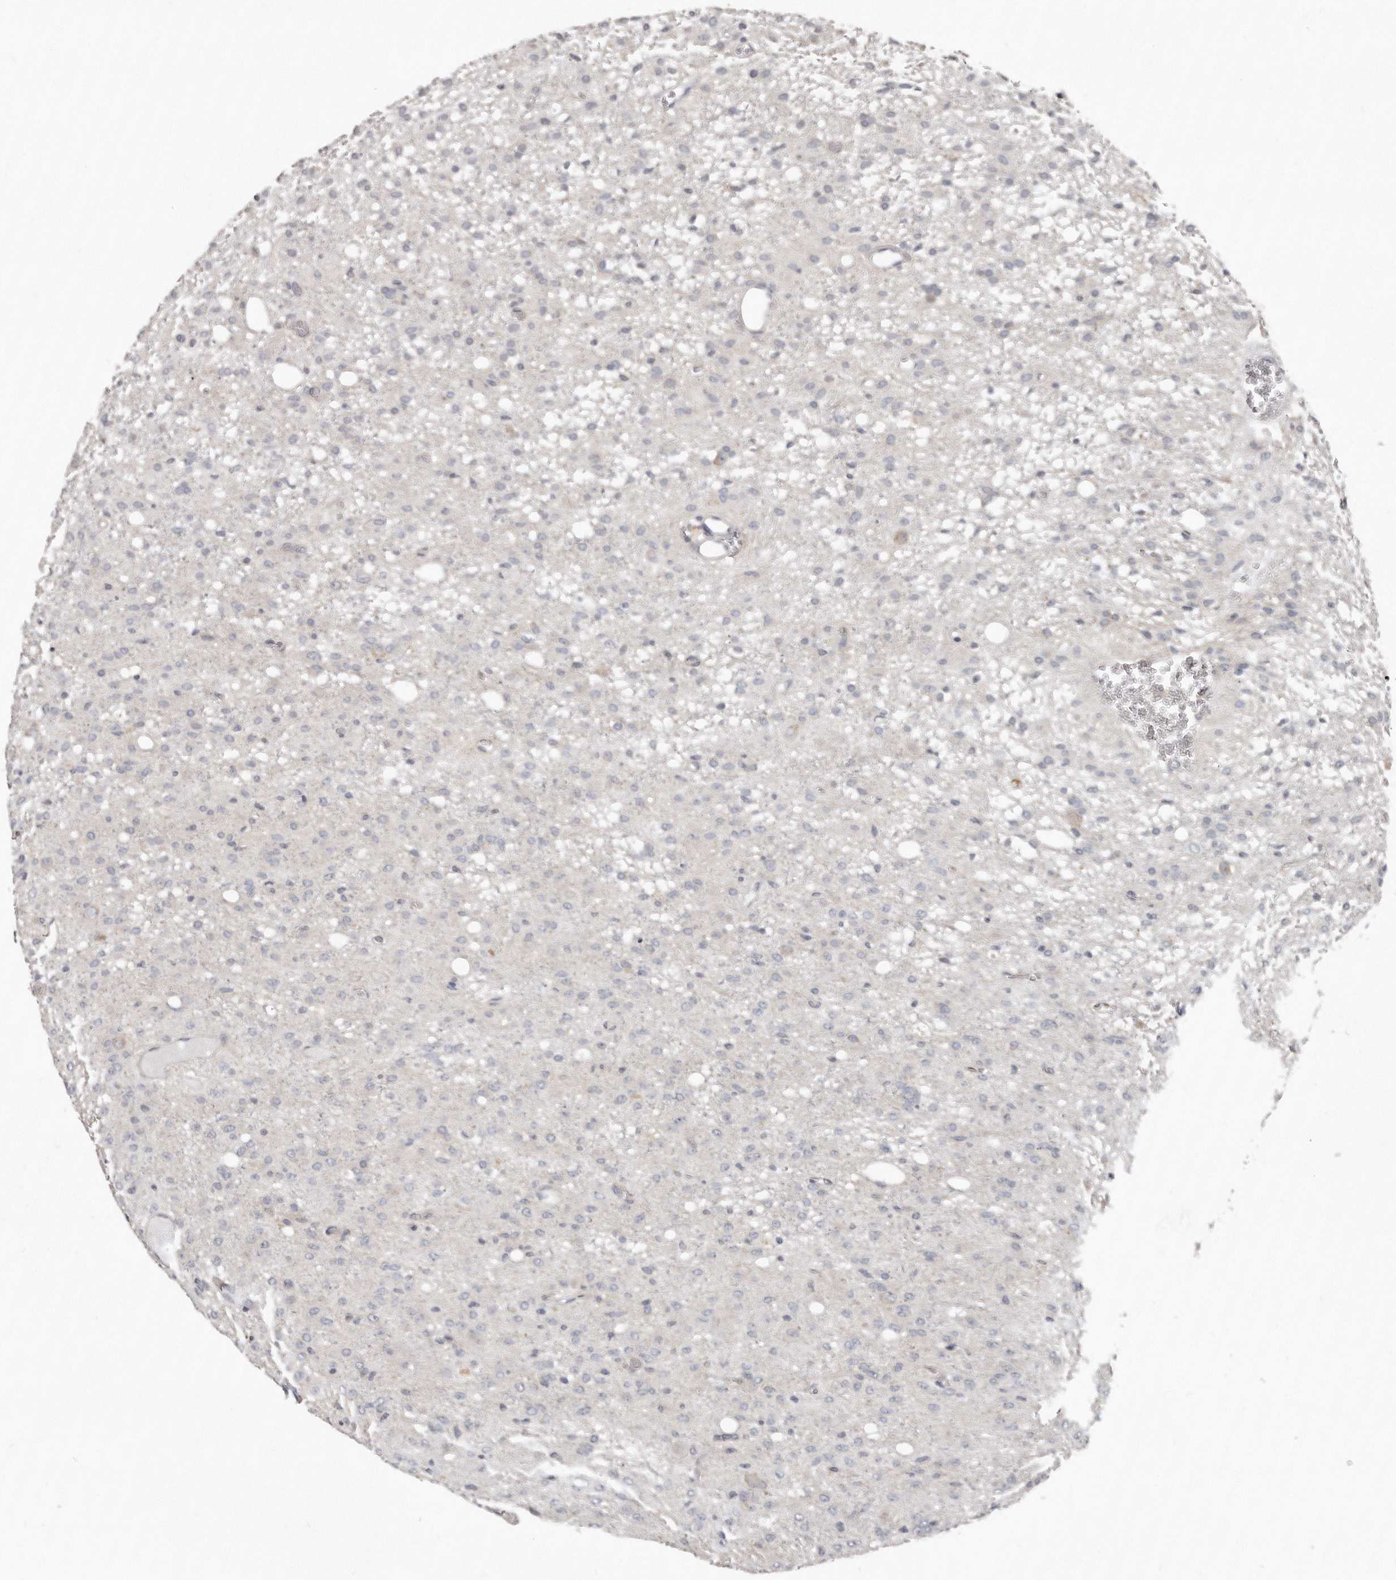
{"staining": {"intensity": "negative", "quantity": "none", "location": "none"}, "tissue": "glioma", "cell_type": "Tumor cells", "image_type": "cancer", "snomed": [{"axis": "morphology", "description": "Glioma, malignant, High grade"}, {"axis": "topography", "description": "Brain"}], "caption": "Human glioma stained for a protein using IHC exhibits no expression in tumor cells.", "gene": "AKNAD1", "patient": {"sex": "female", "age": 59}}